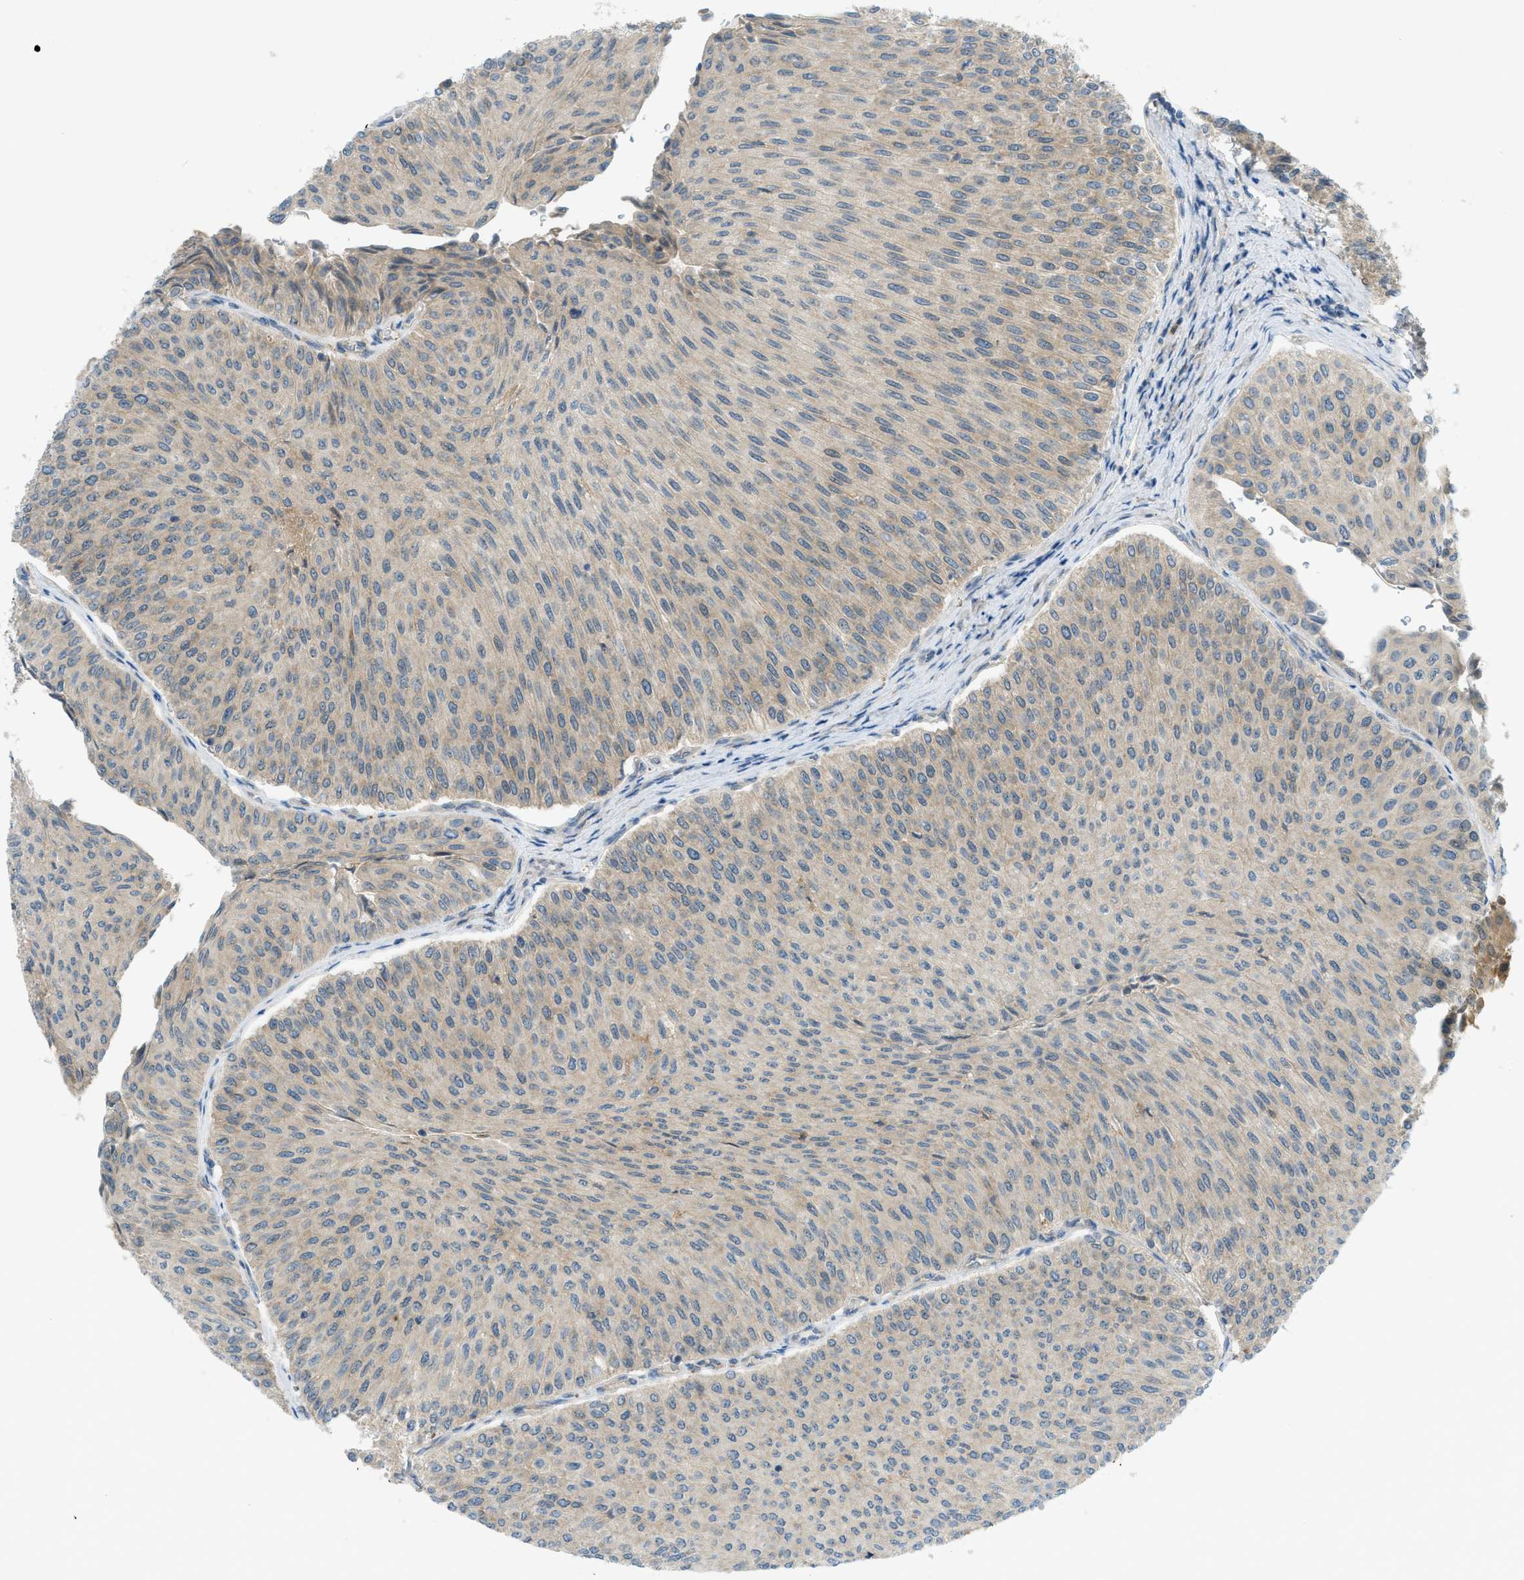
{"staining": {"intensity": "weak", "quantity": "25%-75%", "location": "cytoplasmic/membranous"}, "tissue": "urothelial cancer", "cell_type": "Tumor cells", "image_type": "cancer", "snomed": [{"axis": "morphology", "description": "Urothelial carcinoma, Low grade"}, {"axis": "topography", "description": "Urinary bladder"}], "caption": "IHC of low-grade urothelial carcinoma shows low levels of weak cytoplasmic/membranous positivity in approximately 25%-75% of tumor cells.", "gene": "DYRK1A", "patient": {"sex": "male", "age": 78}}